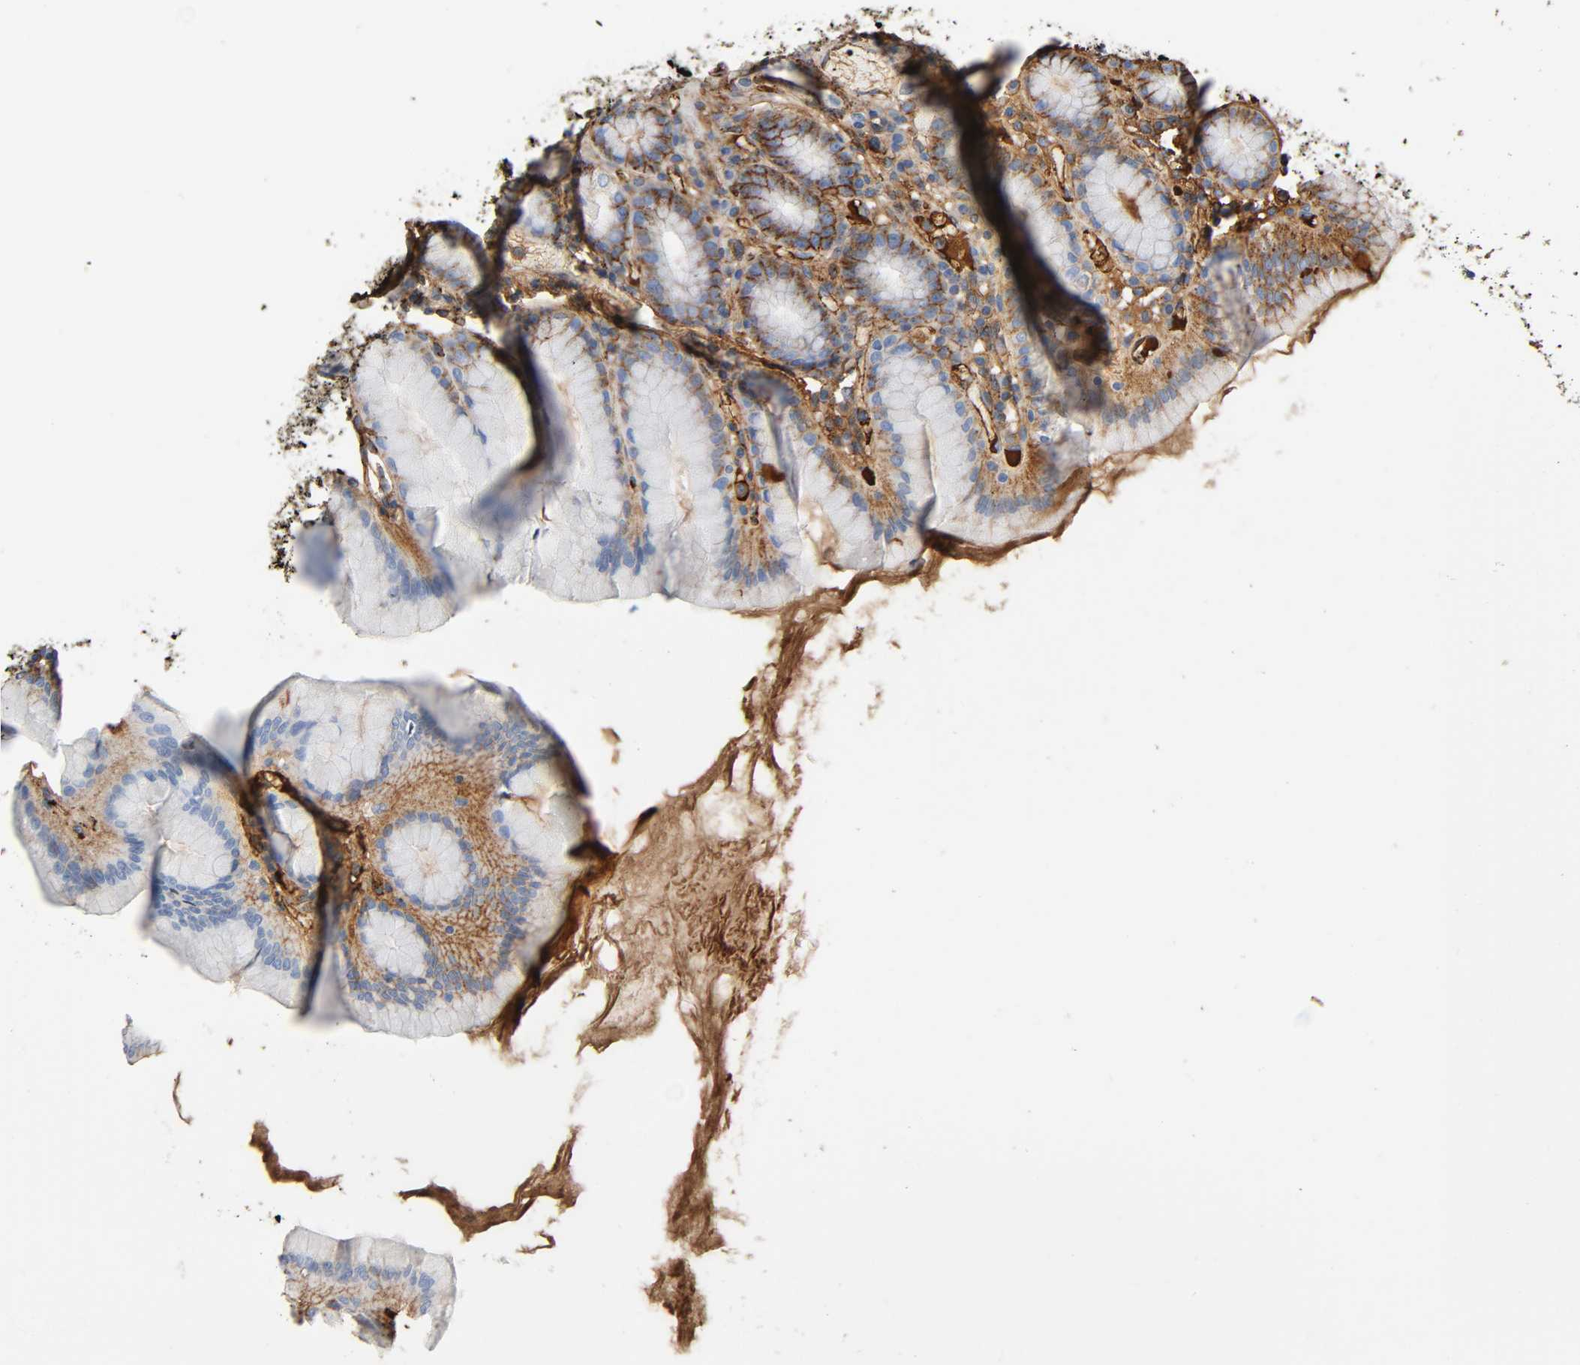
{"staining": {"intensity": "moderate", "quantity": "25%-75%", "location": "cytoplasmic/membranous"}, "tissue": "stomach", "cell_type": "Glandular cells", "image_type": "normal", "snomed": [{"axis": "morphology", "description": "Normal tissue, NOS"}, {"axis": "topography", "description": "Stomach, upper"}], "caption": "An IHC histopathology image of normal tissue is shown. Protein staining in brown labels moderate cytoplasmic/membranous positivity in stomach within glandular cells.", "gene": "C3", "patient": {"sex": "male", "age": 68}}